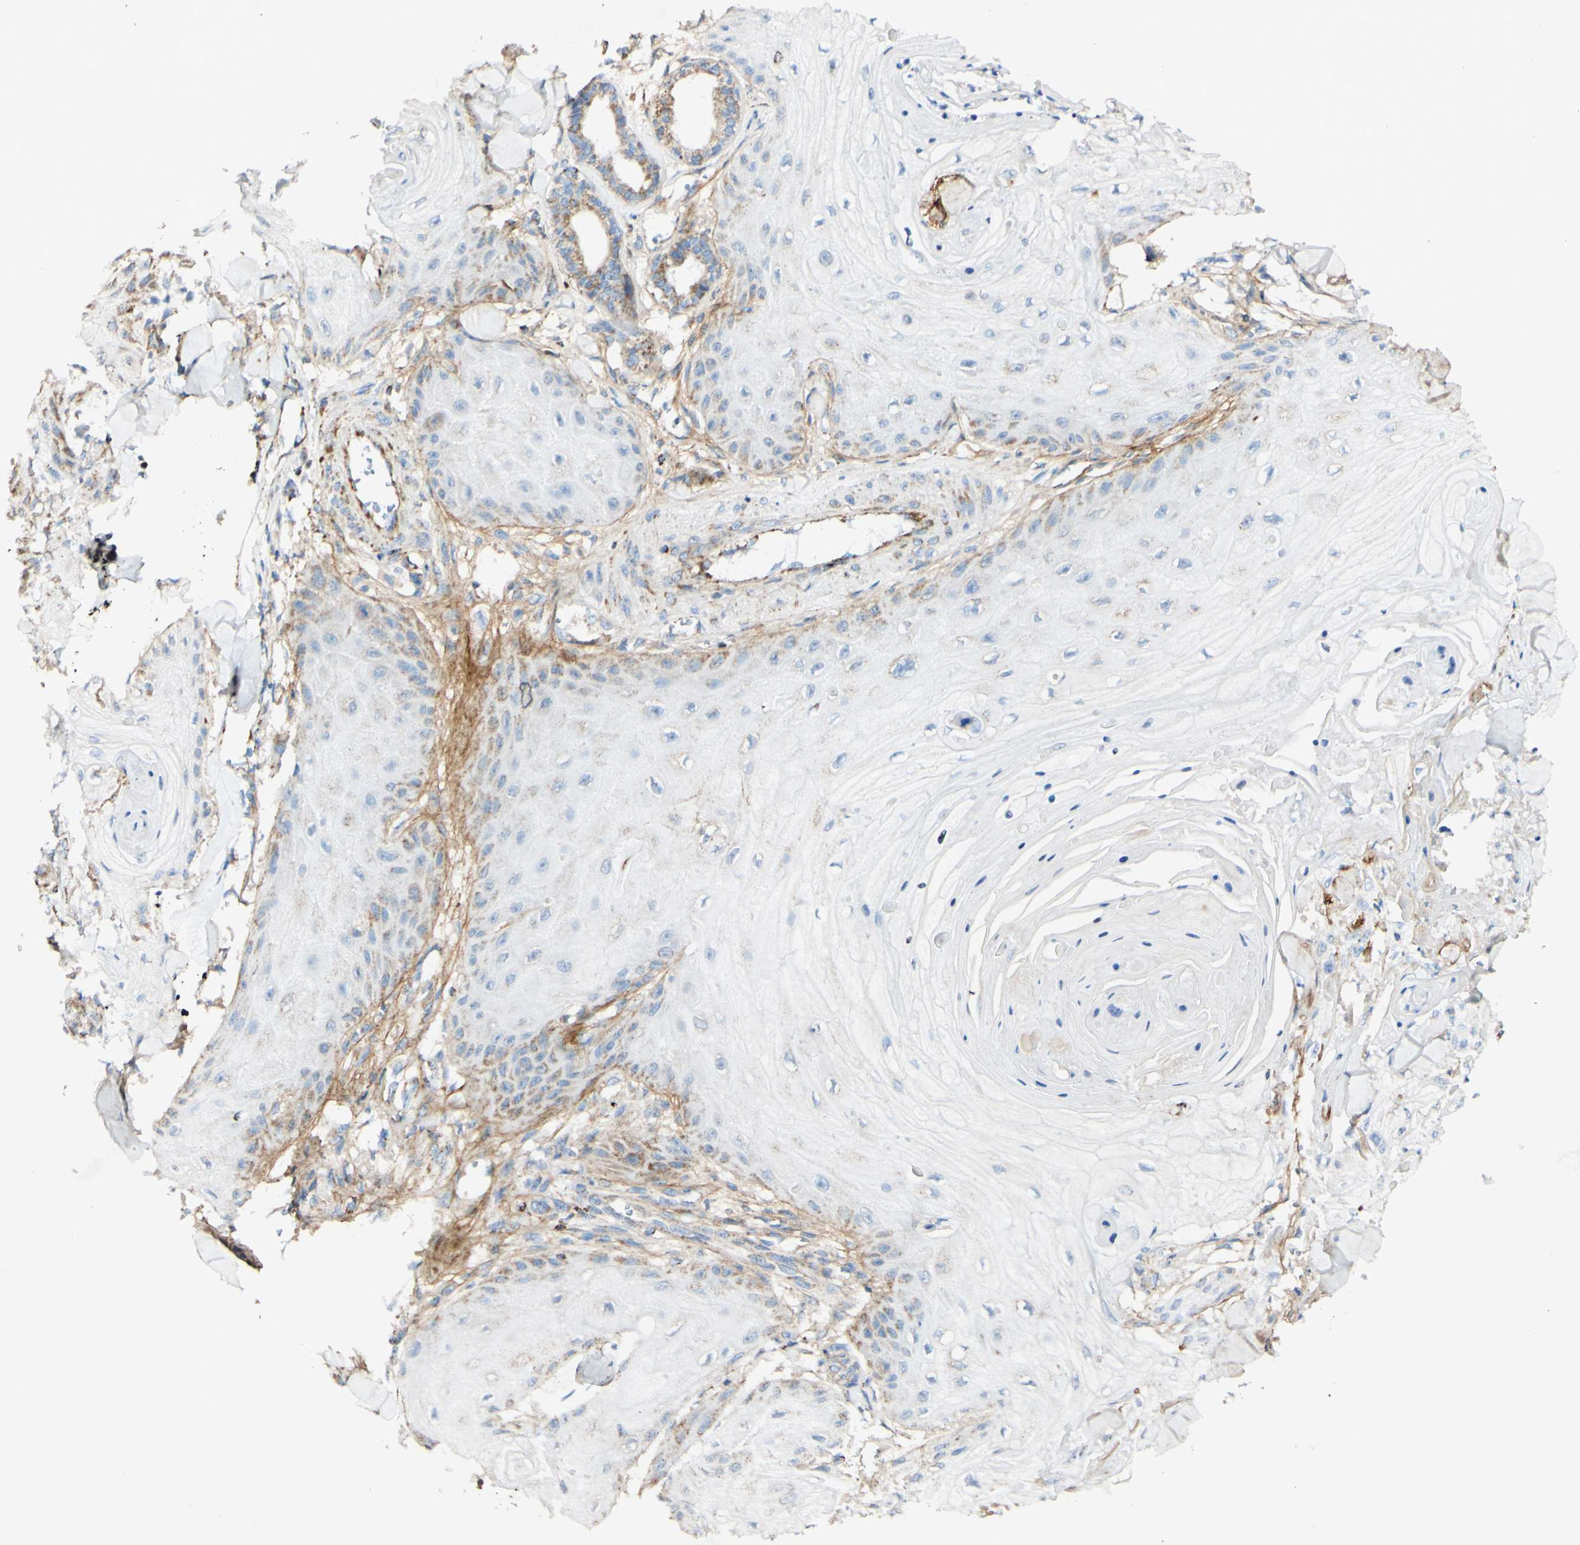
{"staining": {"intensity": "weak", "quantity": "<25%", "location": "cytoplasmic/membranous"}, "tissue": "skin cancer", "cell_type": "Tumor cells", "image_type": "cancer", "snomed": [{"axis": "morphology", "description": "Squamous cell carcinoma, NOS"}, {"axis": "topography", "description": "Skin"}], "caption": "DAB (3,3'-diaminobenzidine) immunohistochemical staining of skin cancer demonstrates no significant expression in tumor cells. (DAB (3,3'-diaminobenzidine) immunohistochemistry with hematoxylin counter stain).", "gene": "OXCT1", "patient": {"sex": "male", "age": 74}}